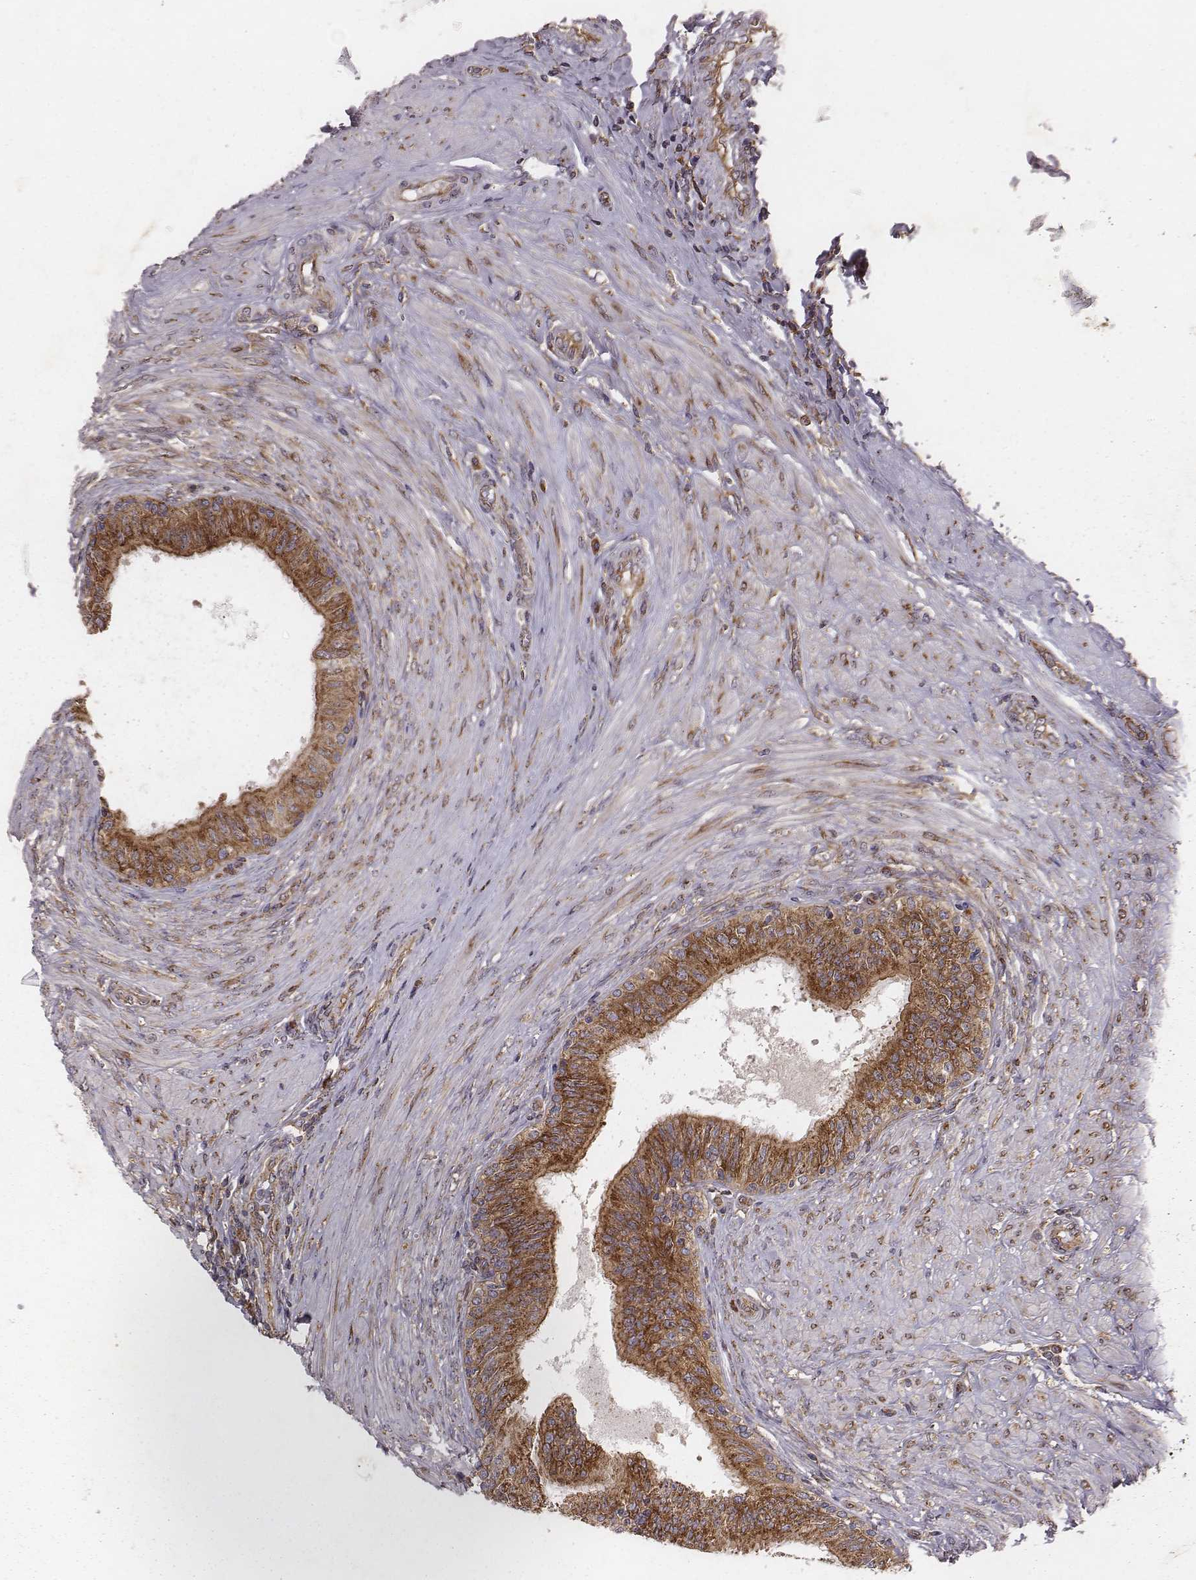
{"staining": {"intensity": "strong", "quantity": ">75%", "location": "cytoplasmic/membranous"}, "tissue": "epididymis", "cell_type": "Glandular cells", "image_type": "normal", "snomed": [{"axis": "morphology", "description": "Normal tissue, NOS"}, {"axis": "morphology", "description": "Seminoma, NOS"}, {"axis": "topography", "description": "Testis"}, {"axis": "topography", "description": "Epididymis"}], "caption": "Glandular cells display high levels of strong cytoplasmic/membranous positivity in about >75% of cells in unremarkable epididymis. (brown staining indicates protein expression, while blue staining denotes nuclei).", "gene": "TXLNA", "patient": {"sex": "male", "age": 61}}